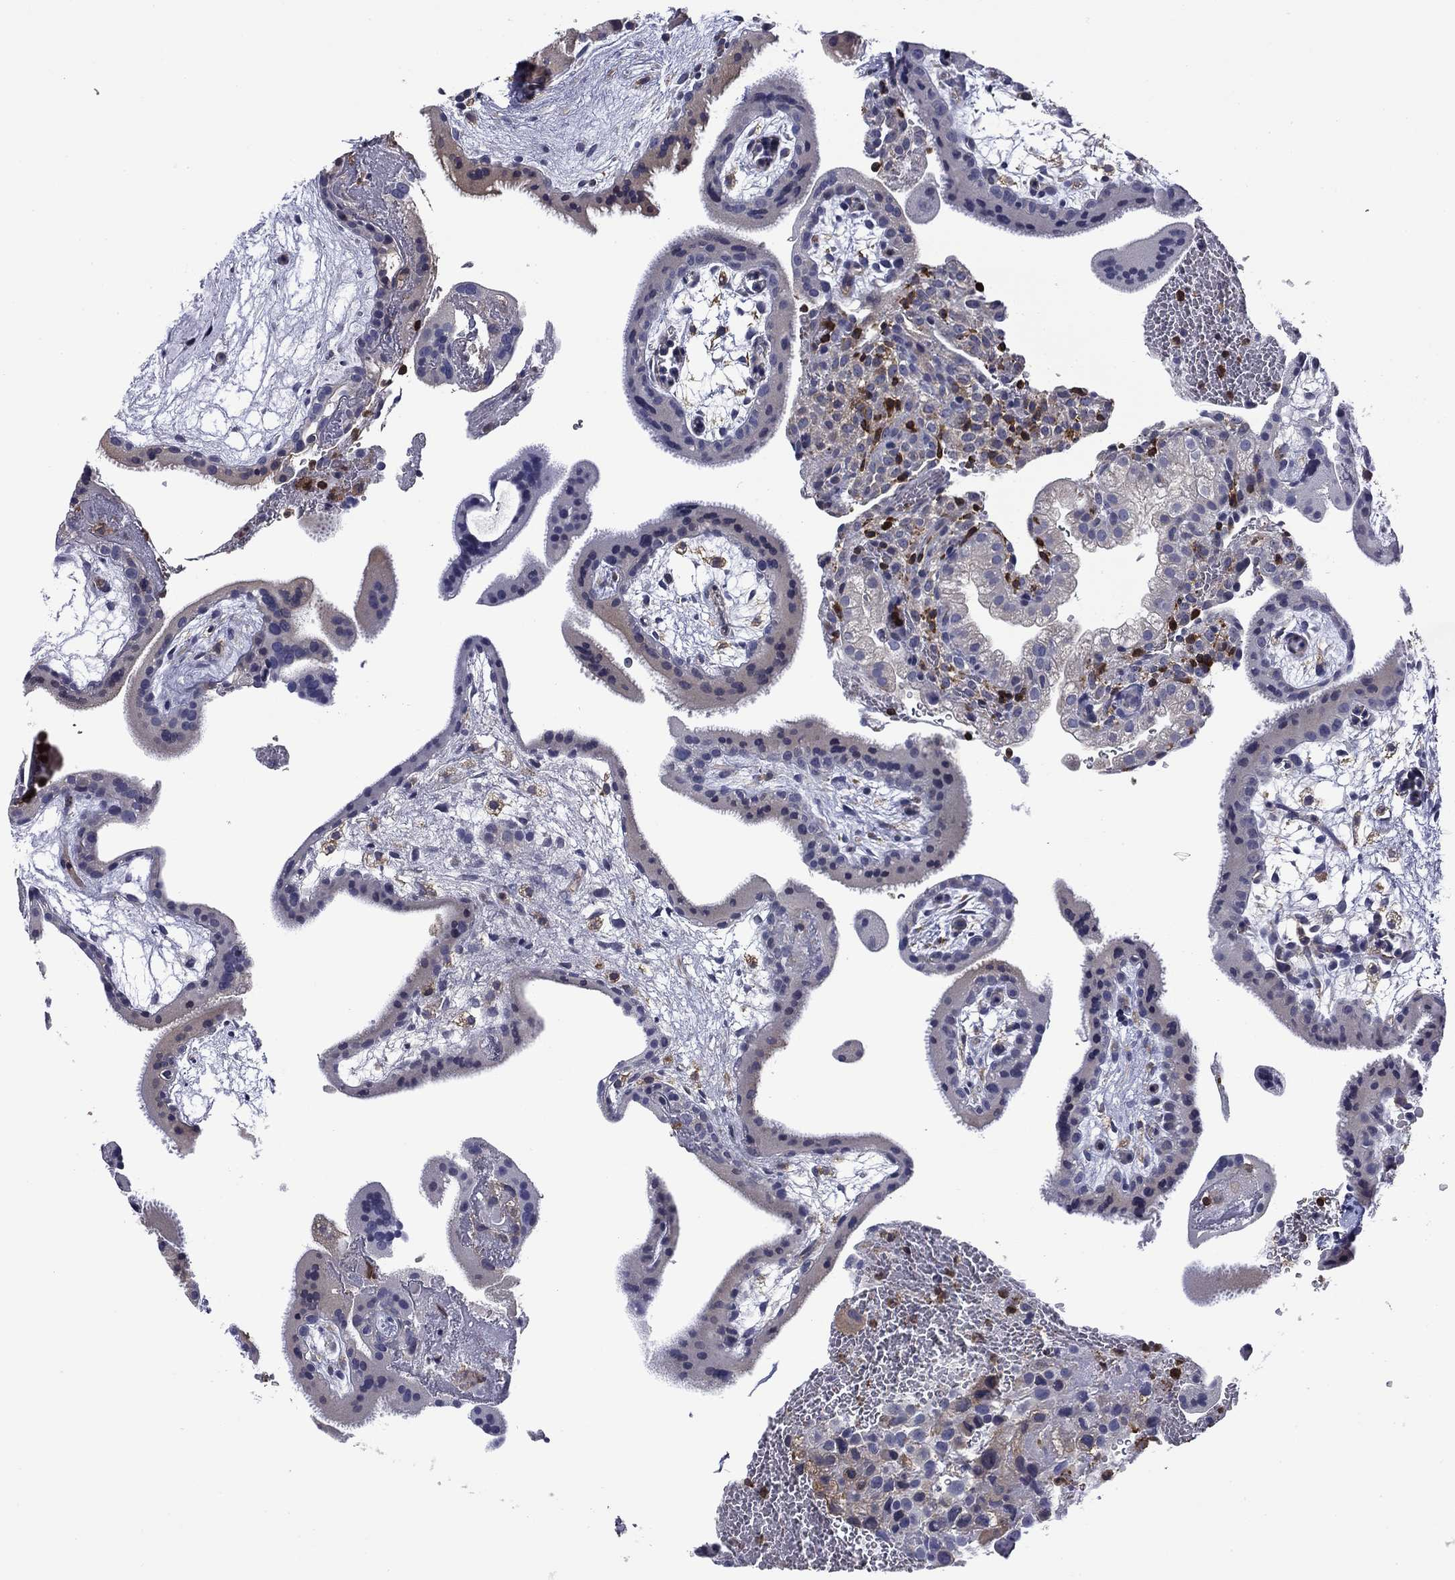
{"staining": {"intensity": "negative", "quantity": "none", "location": "none"}, "tissue": "placenta", "cell_type": "Decidual cells", "image_type": "normal", "snomed": [{"axis": "morphology", "description": "Normal tissue, NOS"}, {"axis": "topography", "description": "Placenta"}], "caption": "Immunohistochemistry (IHC) histopathology image of unremarkable human placenta stained for a protein (brown), which displays no expression in decidual cells. The staining was performed using DAB (3,3'-diaminobenzidine) to visualize the protein expression in brown, while the nuclei were stained in blue with hematoxylin (Magnification: 20x).", "gene": "ARHGAP45", "patient": {"sex": "female", "age": 19}}